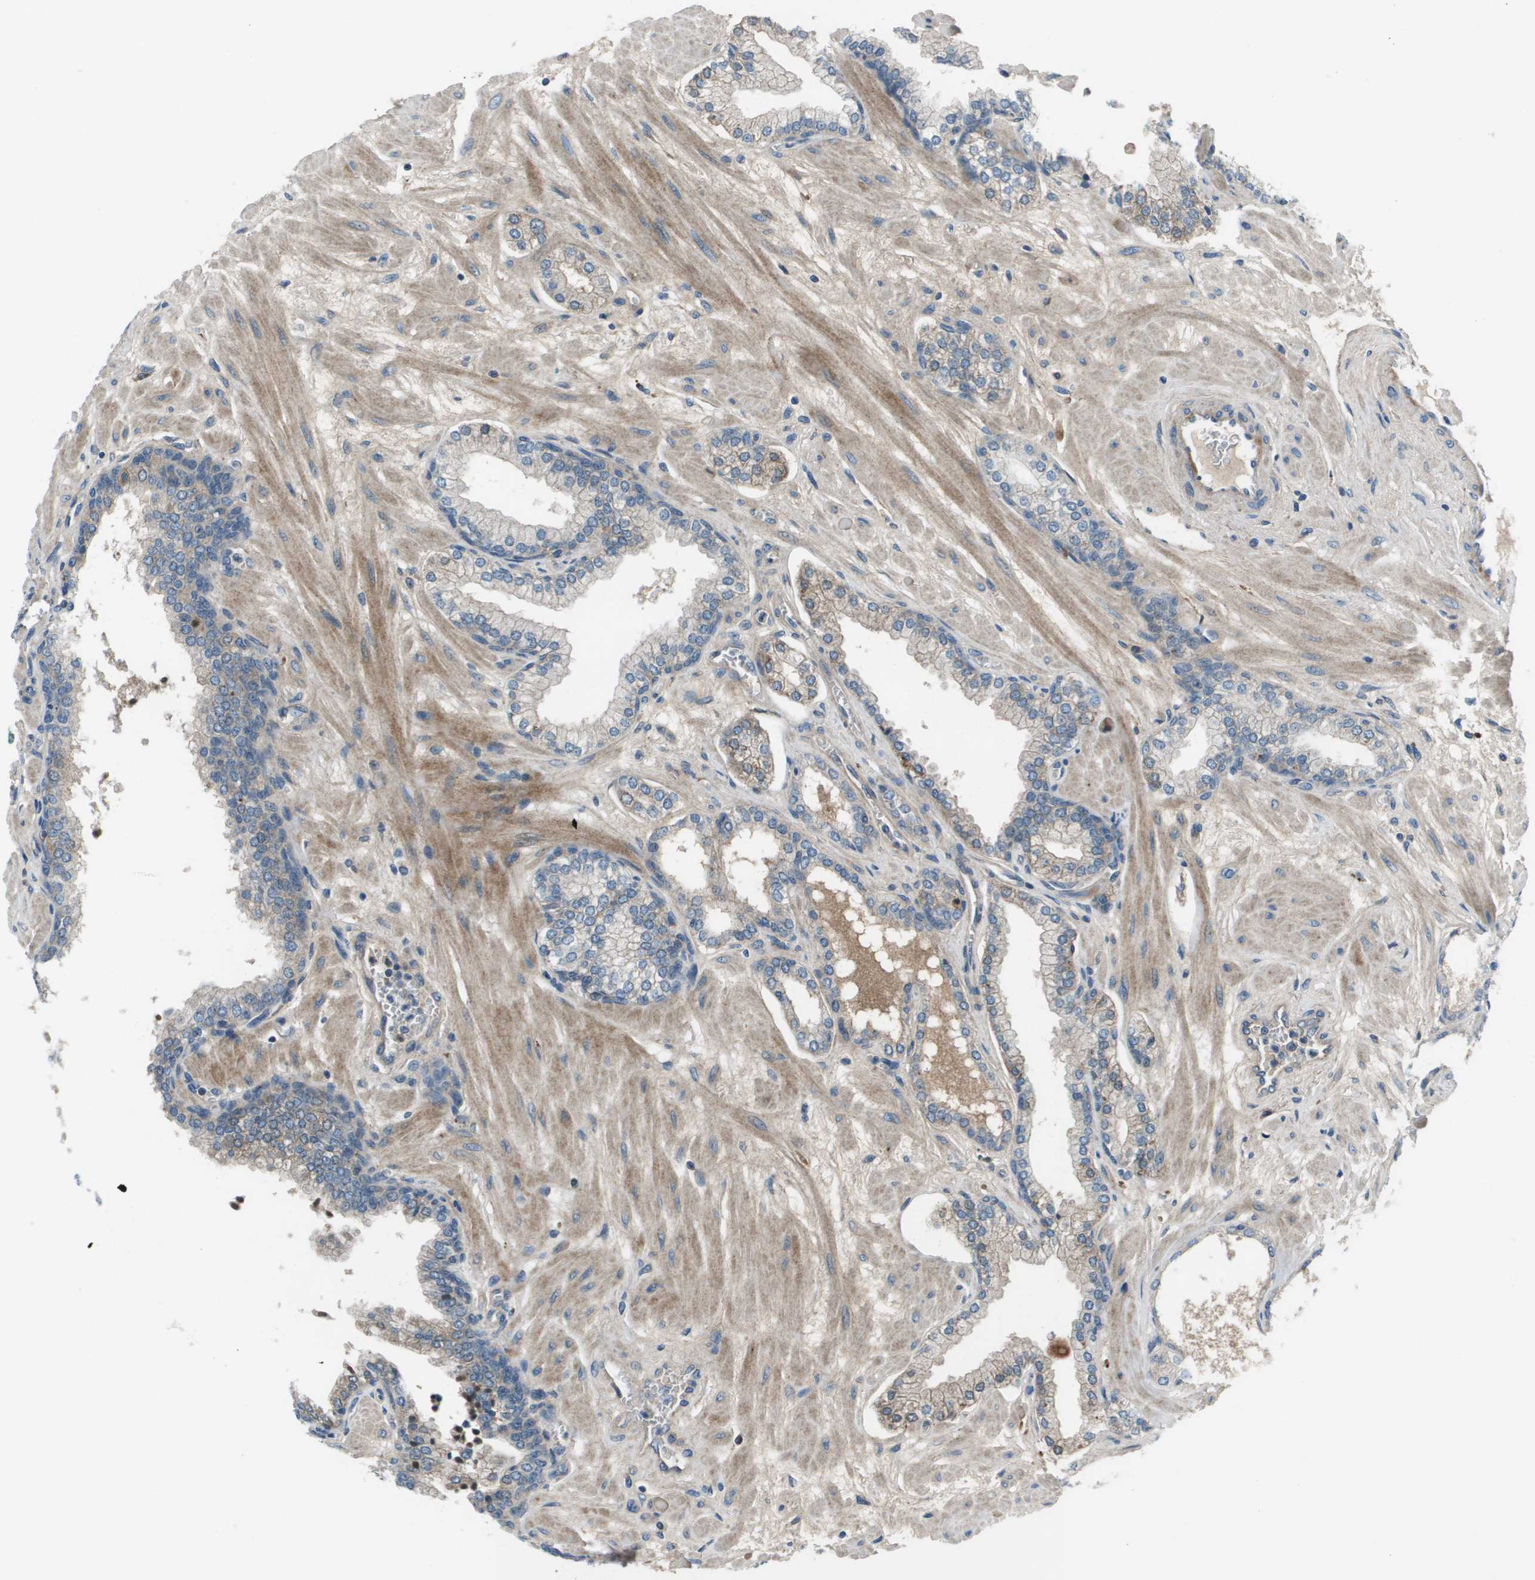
{"staining": {"intensity": "weak", "quantity": "<25%", "location": "cytoplasmic/membranous"}, "tissue": "prostate", "cell_type": "Glandular cells", "image_type": "normal", "snomed": [{"axis": "morphology", "description": "Normal tissue, NOS"}, {"axis": "morphology", "description": "Urothelial carcinoma, Low grade"}, {"axis": "topography", "description": "Urinary bladder"}, {"axis": "topography", "description": "Prostate"}], "caption": "Immunohistochemical staining of benign prostate shows no significant staining in glandular cells.", "gene": "PCOLCE", "patient": {"sex": "male", "age": 60}}